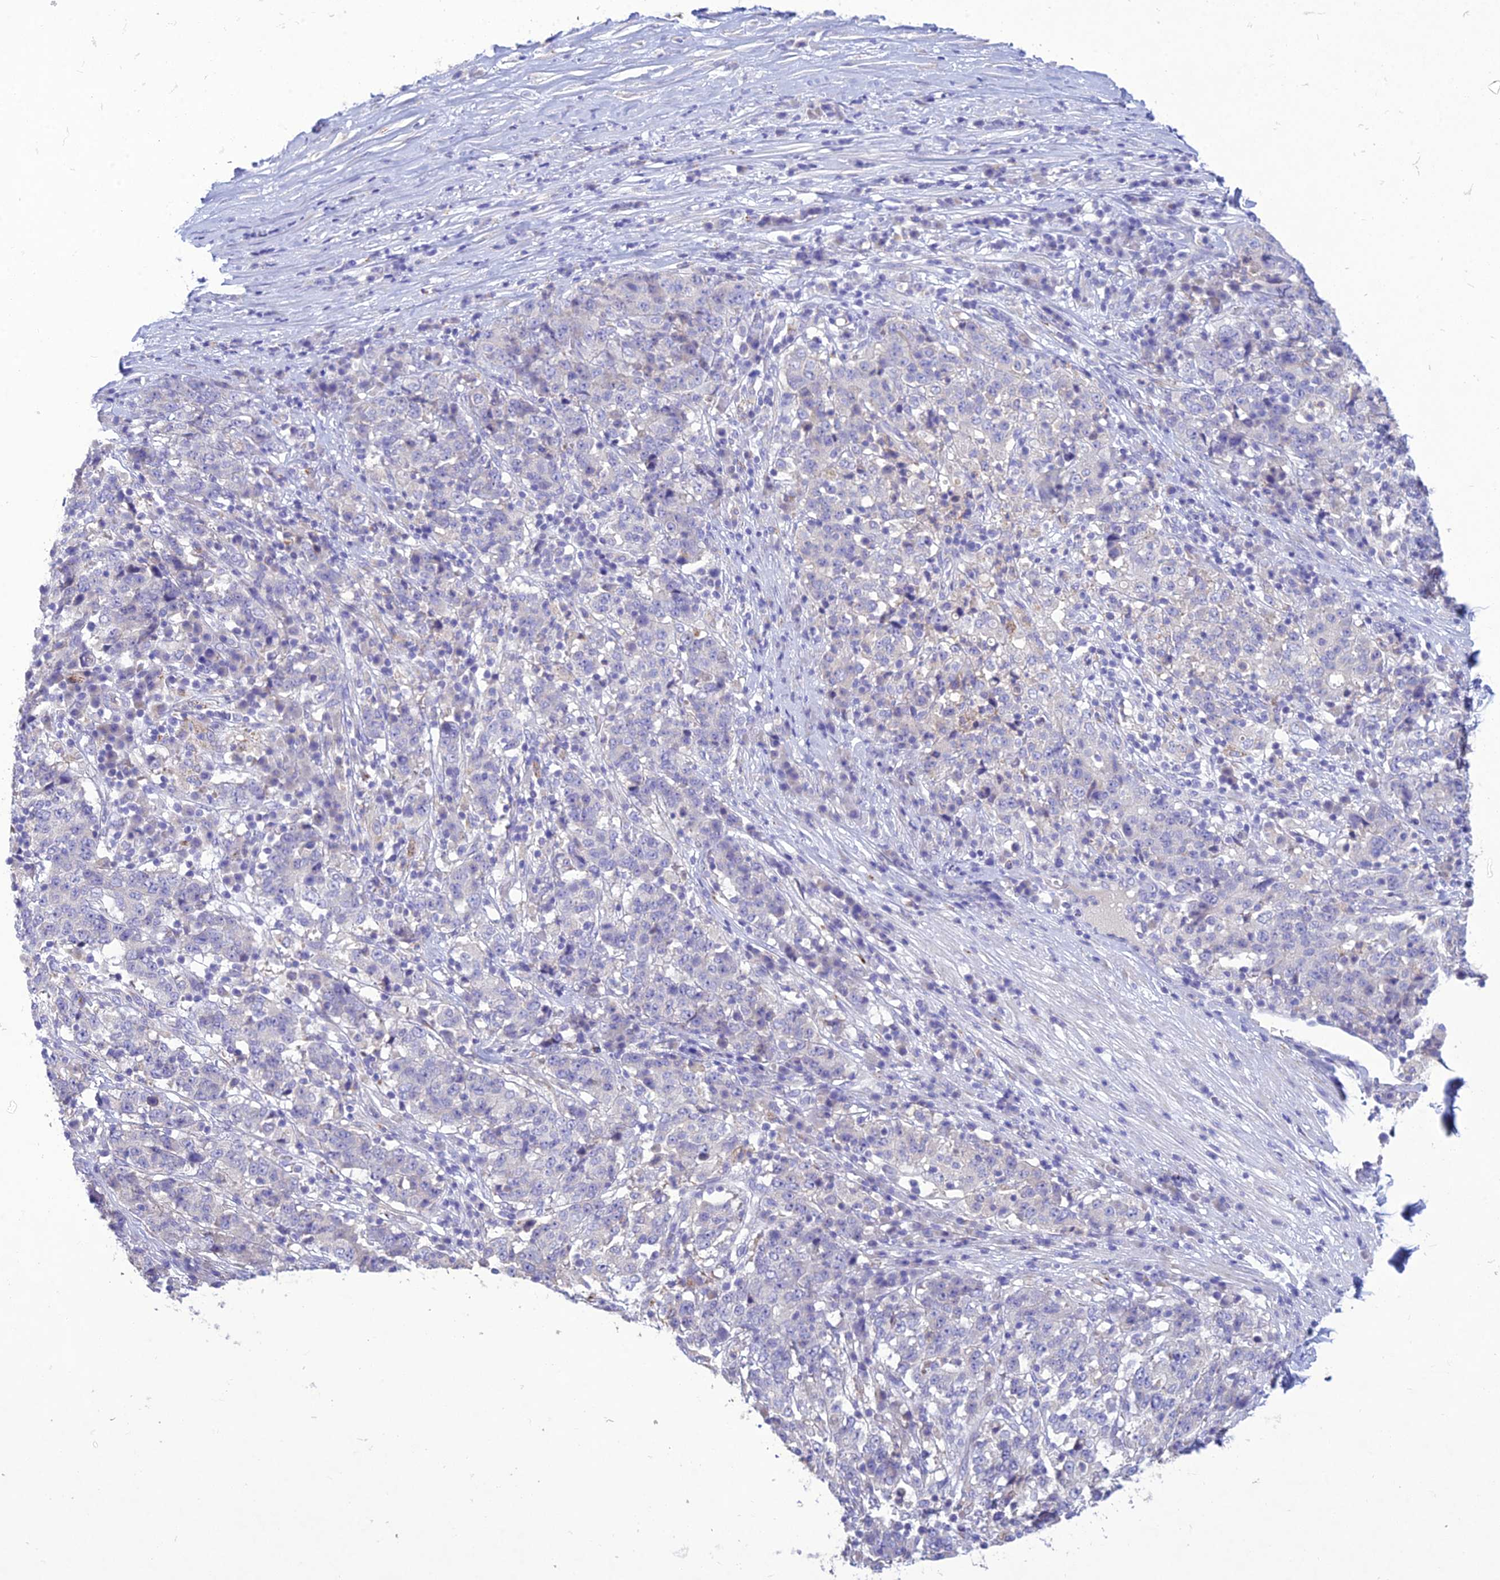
{"staining": {"intensity": "negative", "quantity": "none", "location": "none"}, "tissue": "stomach cancer", "cell_type": "Tumor cells", "image_type": "cancer", "snomed": [{"axis": "morphology", "description": "Adenocarcinoma, NOS"}, {"axis": "topography", "description": "Stomach"}], "caption": "The photomicrograph displays no significant staining in tumor cells of stomach adenocarcinoma.", "gene": "SLC13A5", "patient": {"sex": "male", "age": 59}}